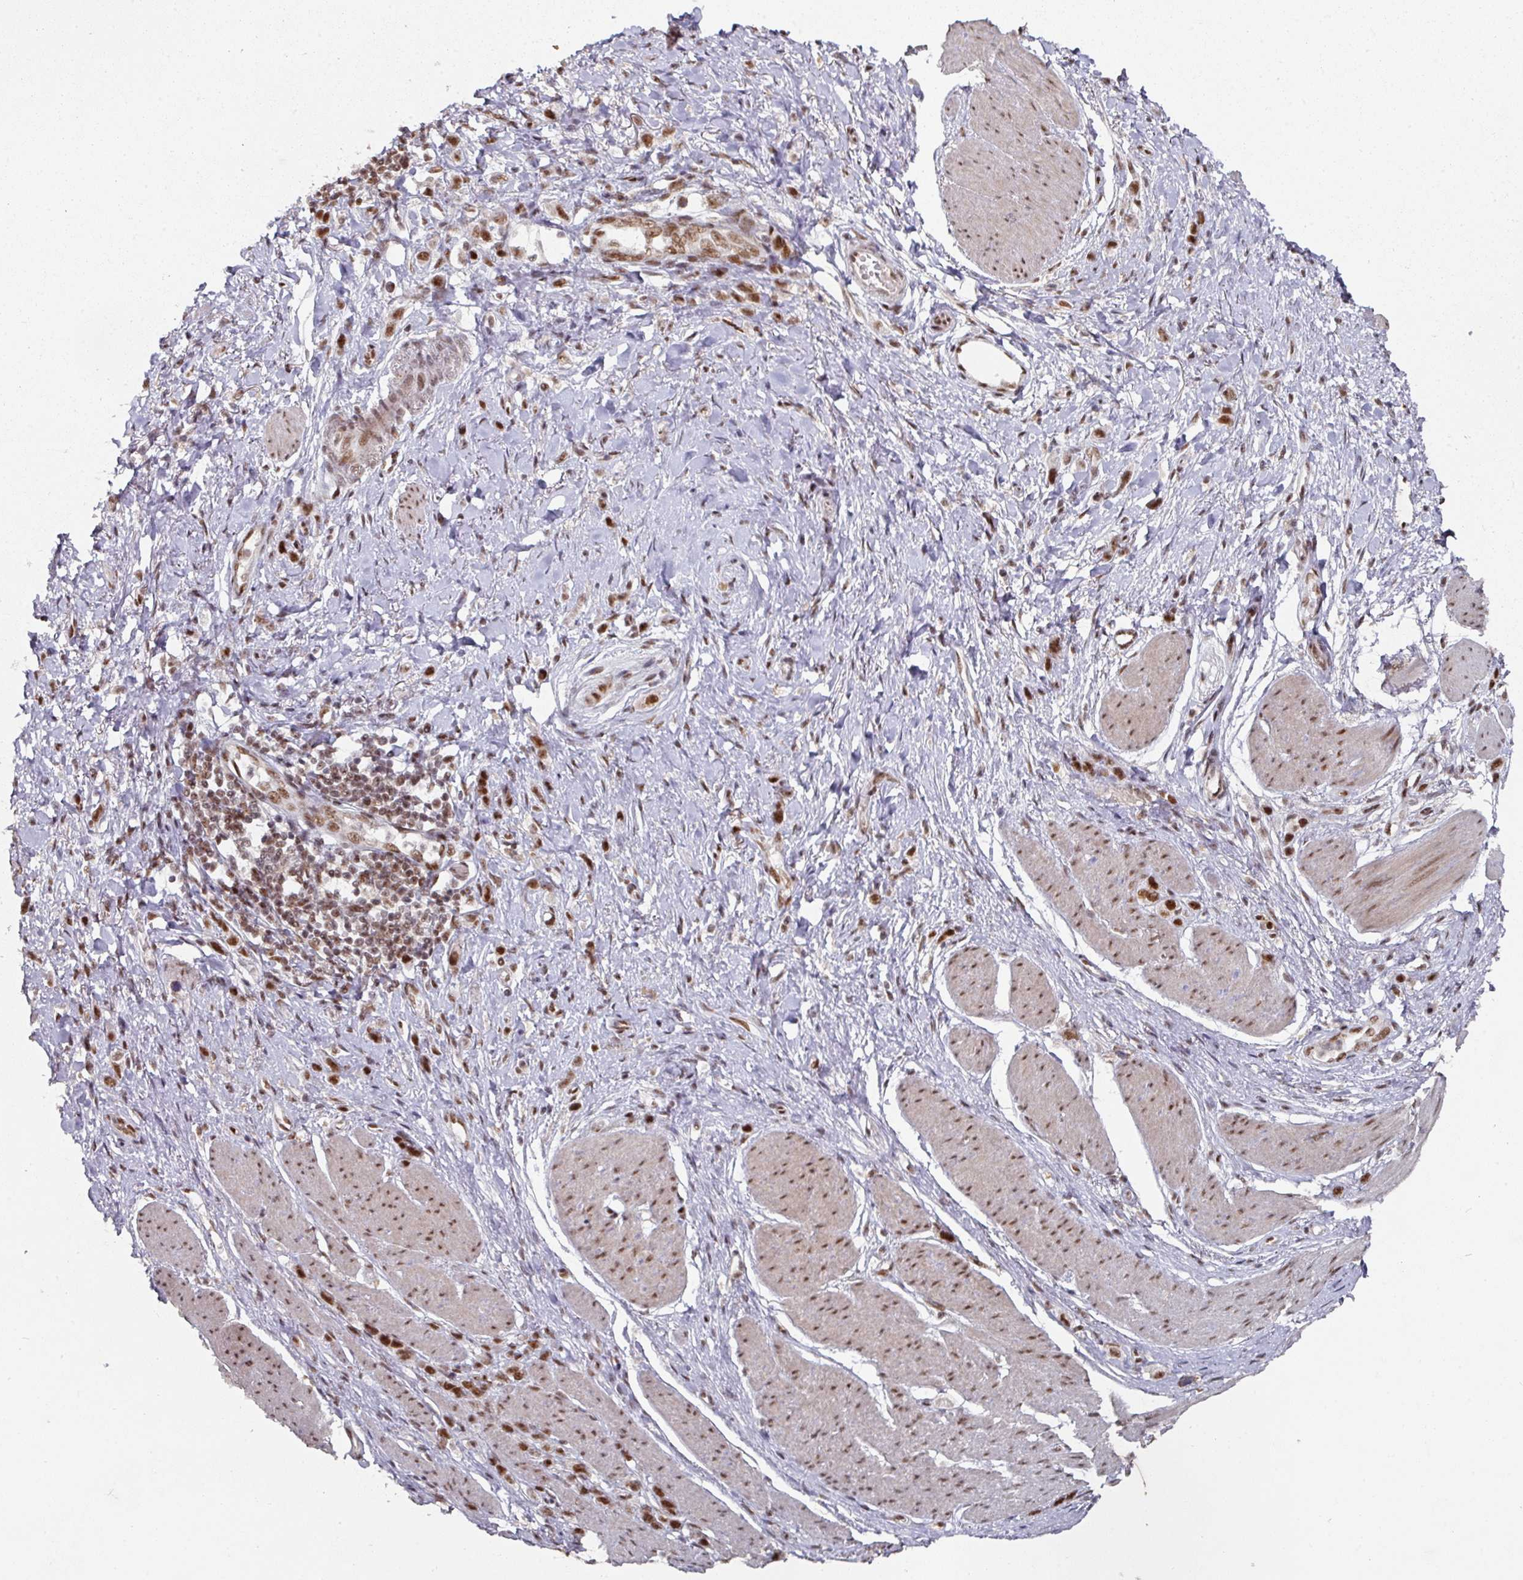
{"staining": {"intensity": "moderate", "quantity": ">75%", "location": "nuclear"}, "tissue": "stomach cancer", "cell_type": "Tumor cells", "image_type": "cancer", "snomed": [{"axis": "morphology", "description": "Adenocarcinoma, NOS"}, {"axis": "topography", "description": "Stomach"}], "caption": "This image demonstrates IHC staining of stomach cancer (adenocarcinoma), with medium moderate nuclear positivity in approximately >75% of tumor cells.", "gene": "MEPCE", "patient": {"sex": "female", "age": 65}}